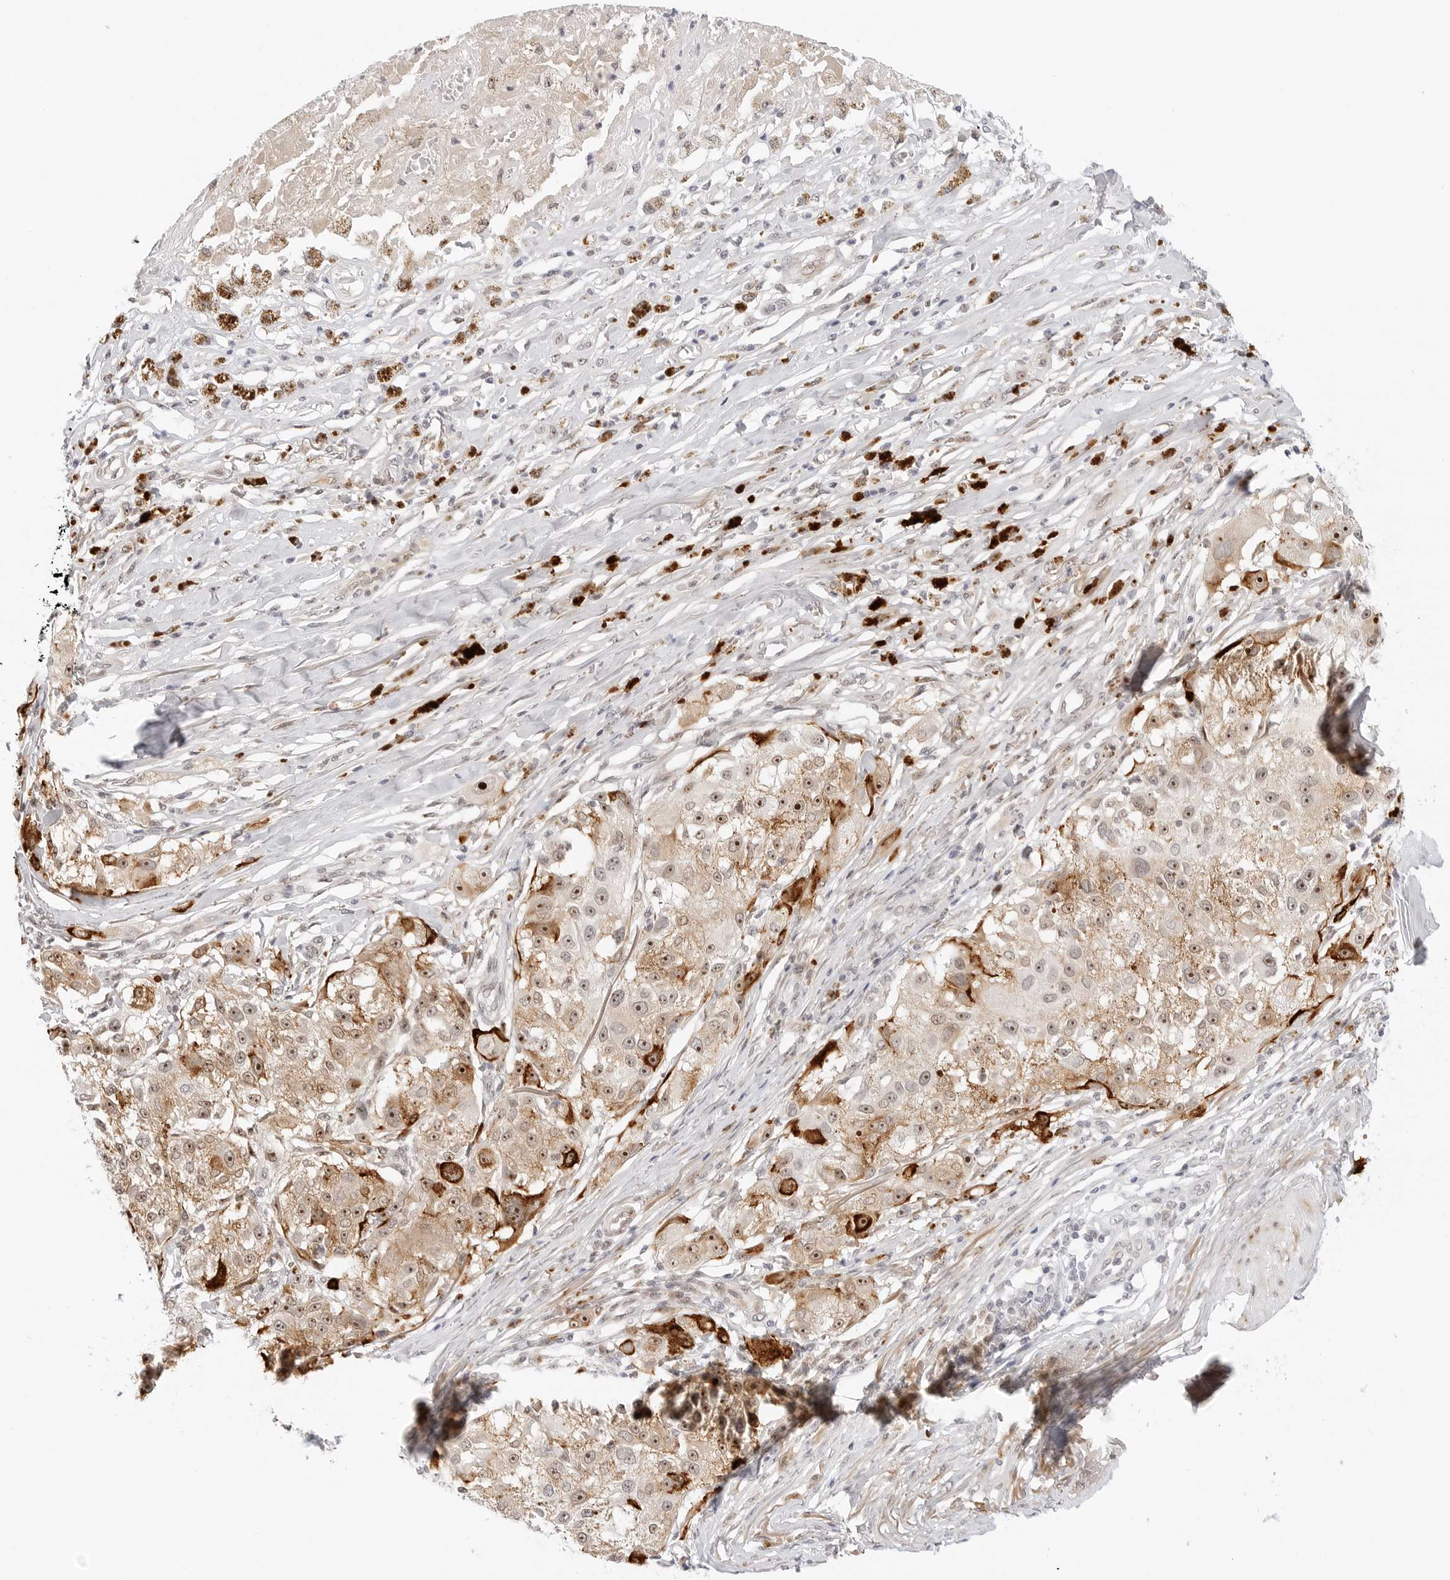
{"staining": {"intensity": "moderate", "quantity": ">75%", "location": "nuclear"}, "tissue": "melanoma", "cell_type": "Tumor cells", "image_type": "cancer", "snomed": [{"axis": "morphology", "description": "Necrosis, NOS"}, {"axis": "morphology", "description": "Malignant melanoma, NOS"}, {"axis": "topography", "description": "Skin"}], "caption": "This histopathology image displays immunohistochemistry staining of melanoma, with medium moderate nuclear positivity in about >75% of tumor cells.", "gene": "HIPK3", "patient": {"sex": "female", "age": 87}}